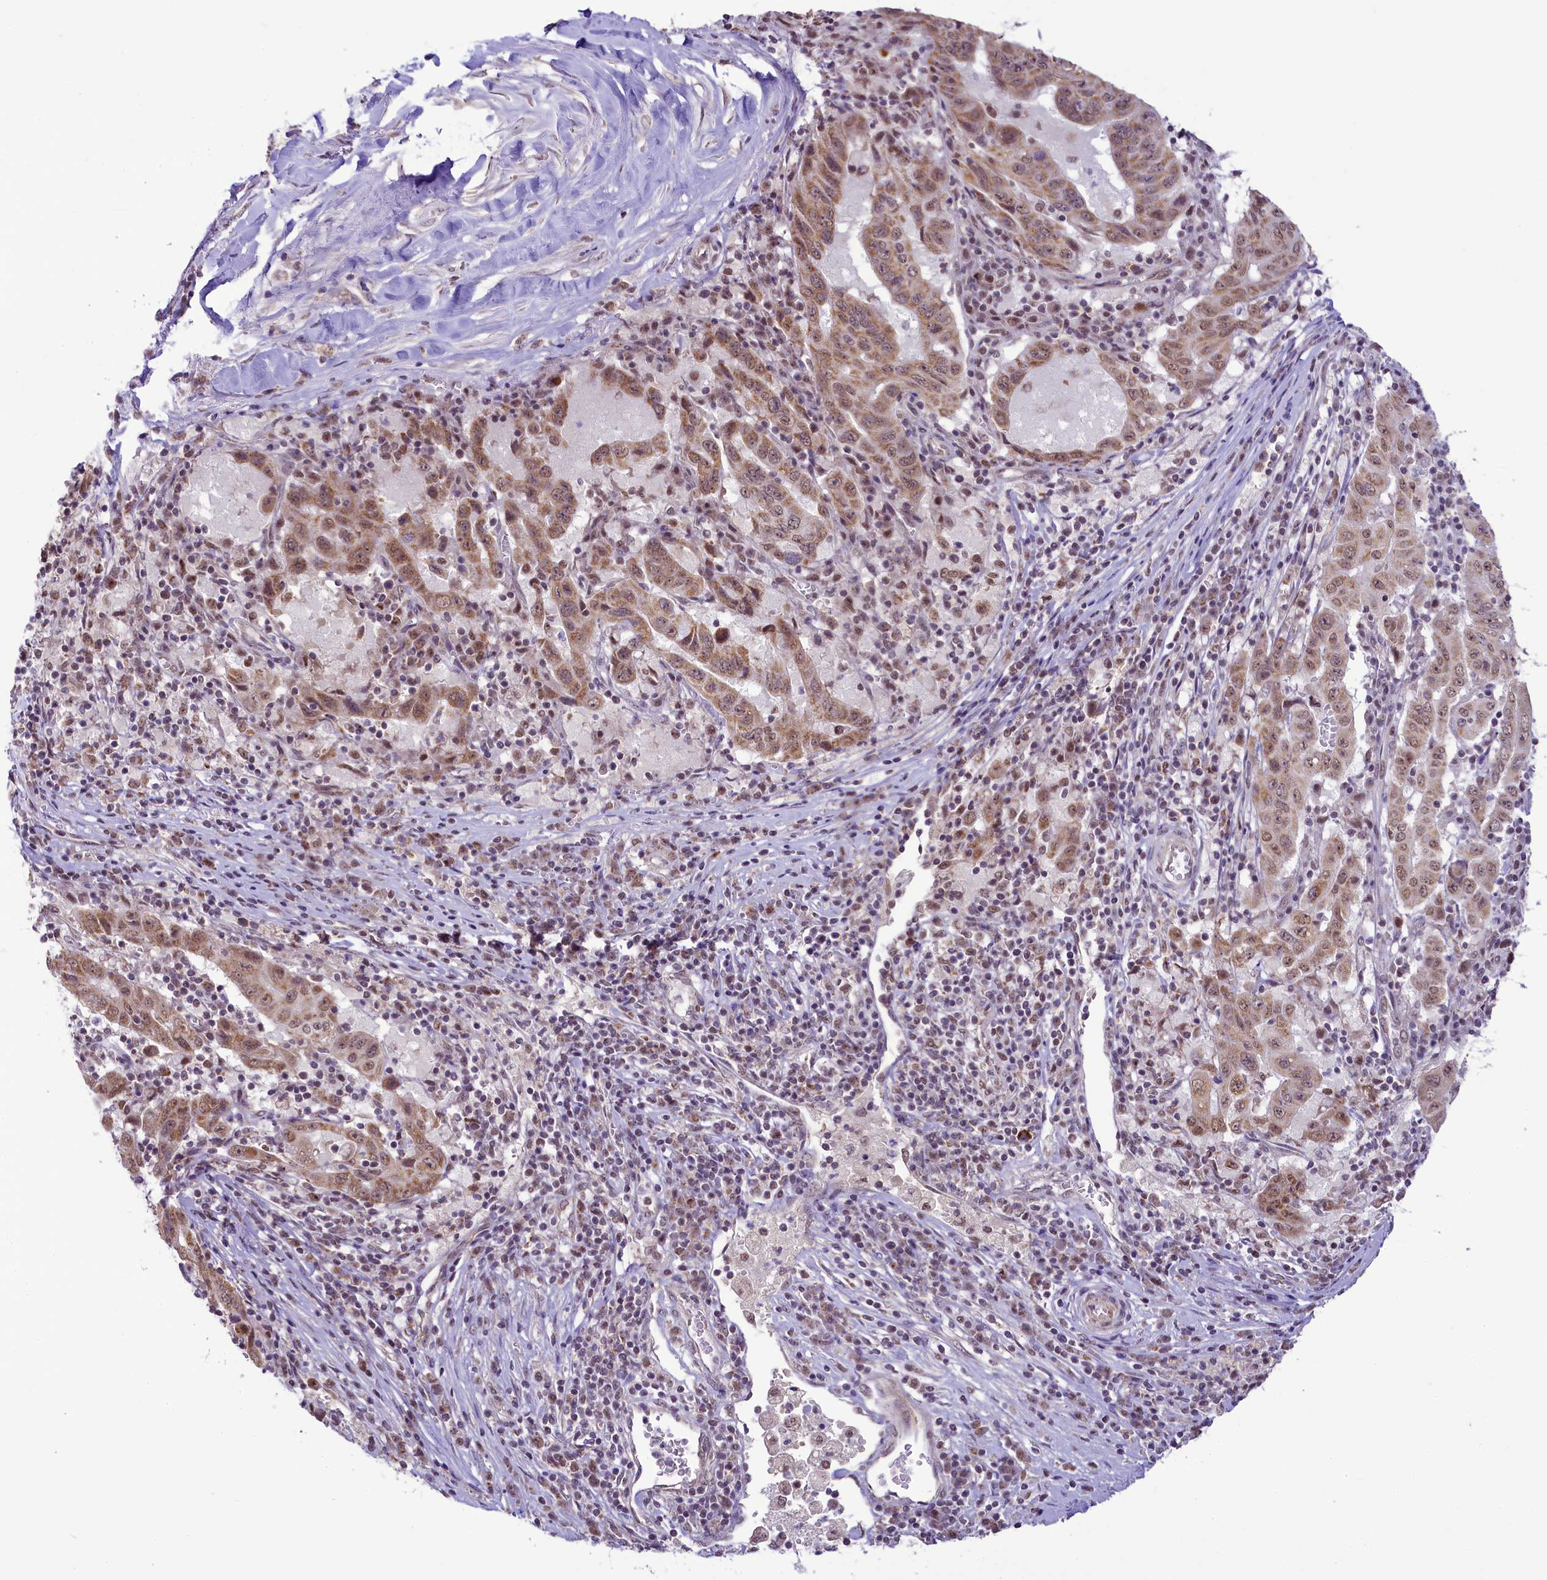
{"staining": {"intensity": "moderate", "quantity": ">75%", "location": "cytoplasmic/membranous,nuclear"}, "tissue": "pancreatic cancer", "cell_type": "Tumor cells", "image_type": "cancer", "snomed": [{"axis": "morphology", "description": "Adenocarcinoma, NOS"}, {"axis": "topography", "description": "Pancreas"}], "caption": "Immunohistochemical staining of pancreatic adenocarcinoma shows medium levels of moderate cytoplasmic/membranous and nuclear staining in approximately >75% of tumor cells. (Stains: DAB (3,3'-diaminobenzidine) in brown, nuclei in blue, Microscopy: brightfield microscopy at high magnification).", "gene": "PAF1", "patient": {"sex": "male", "age": 63}}